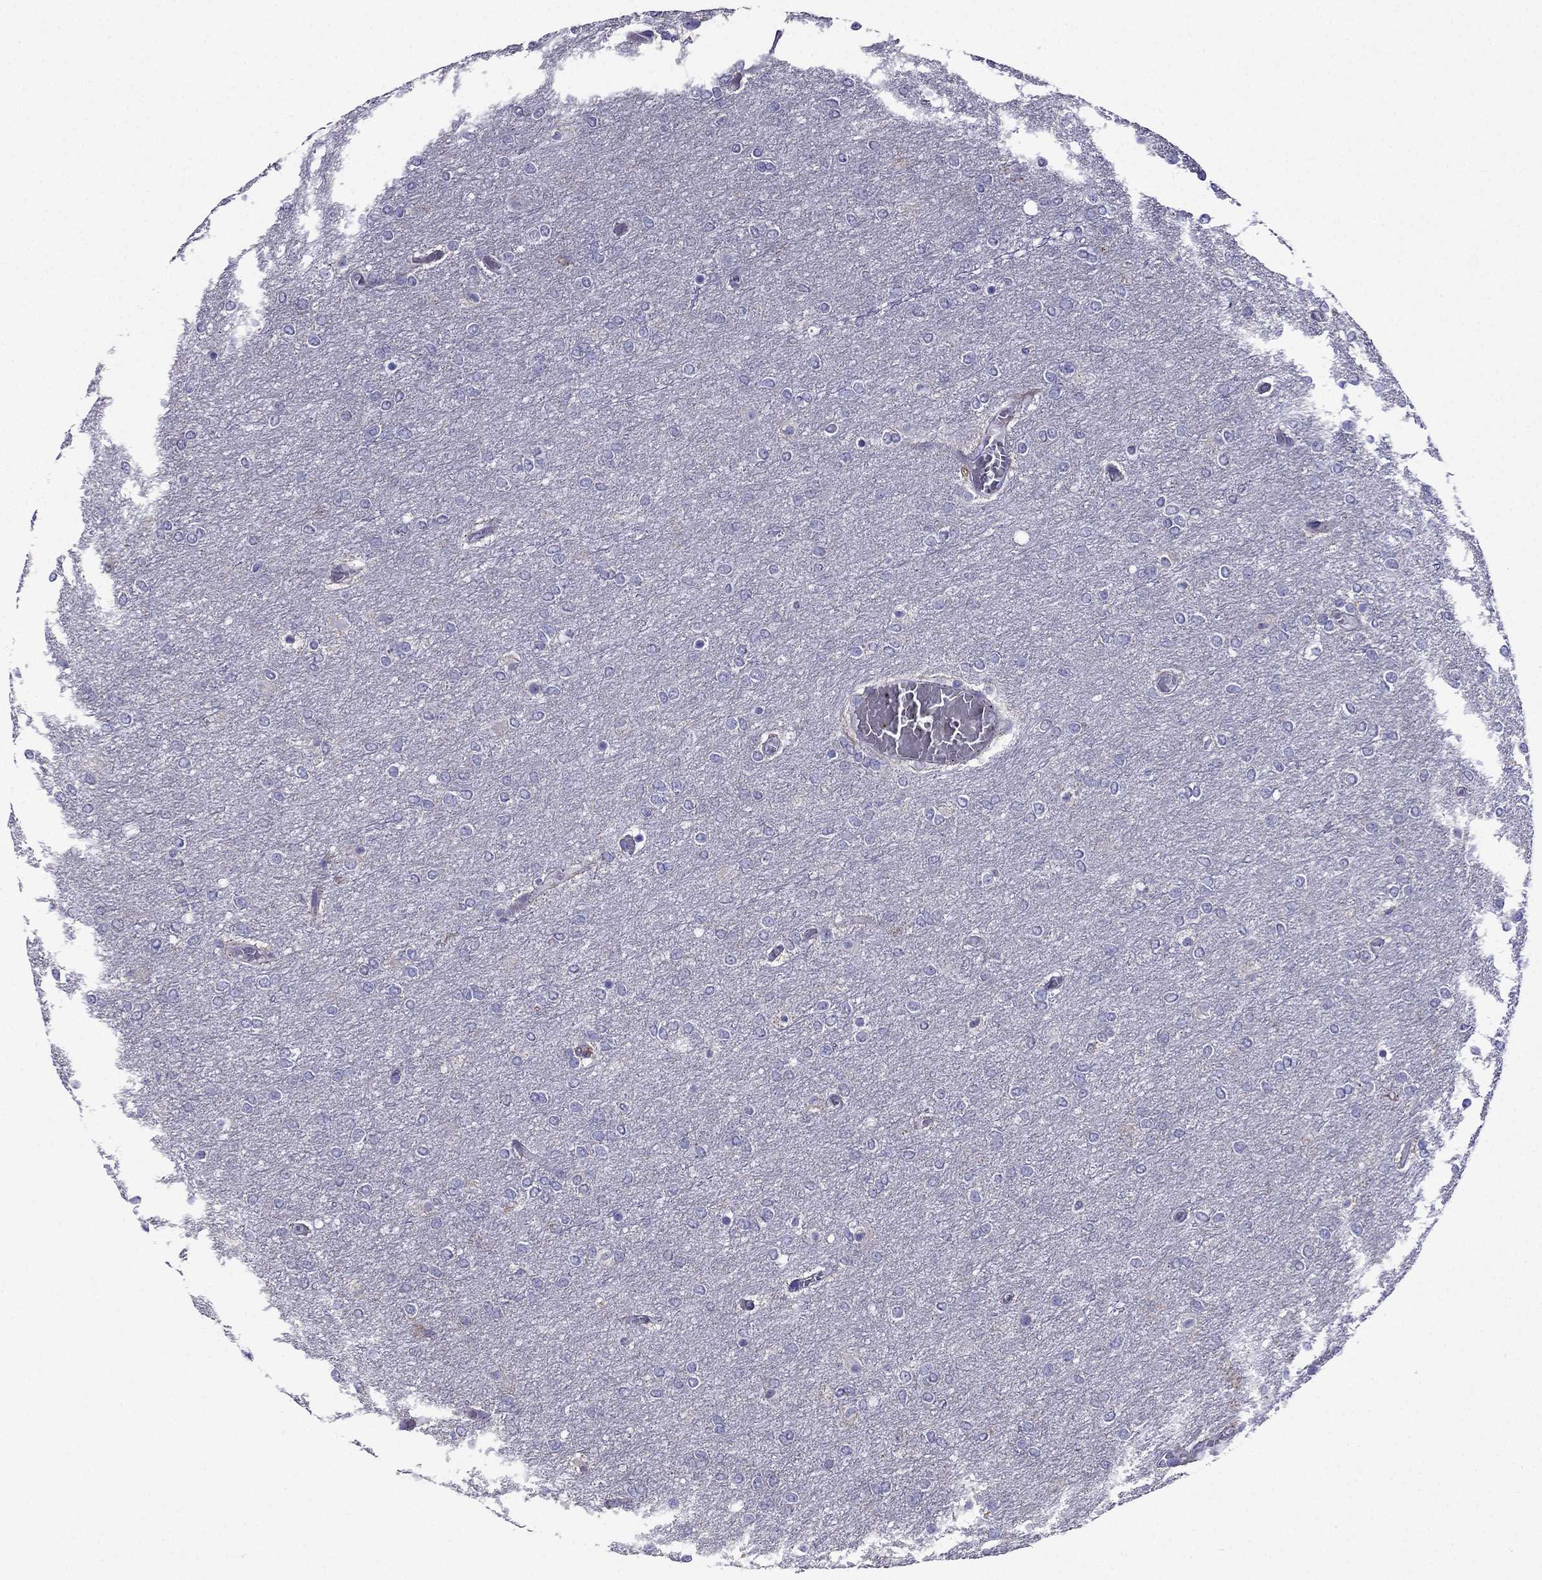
{"staining": {"intensity": "negative", "quantity": "none", "location": "none"}, "tissue": "glioma", "cell_type": "Tumor cells", "image_type": "cancer", "snomed": [{"axis": "morphology", "description": "Glioma, malignant, High grade"}, {"axis": "topography", "description": "Brain"}], "caption": "High-grade glioma (malignant) was stained to show a protein in brown. There is no significant expression in tumor cells. Brightfield microscopy of IHC stained with DAB (brown) and hematoxylin (blue), captured at high magnification.", "gene": "DSC1", "patient": {"sex": "female", "age": 61}}